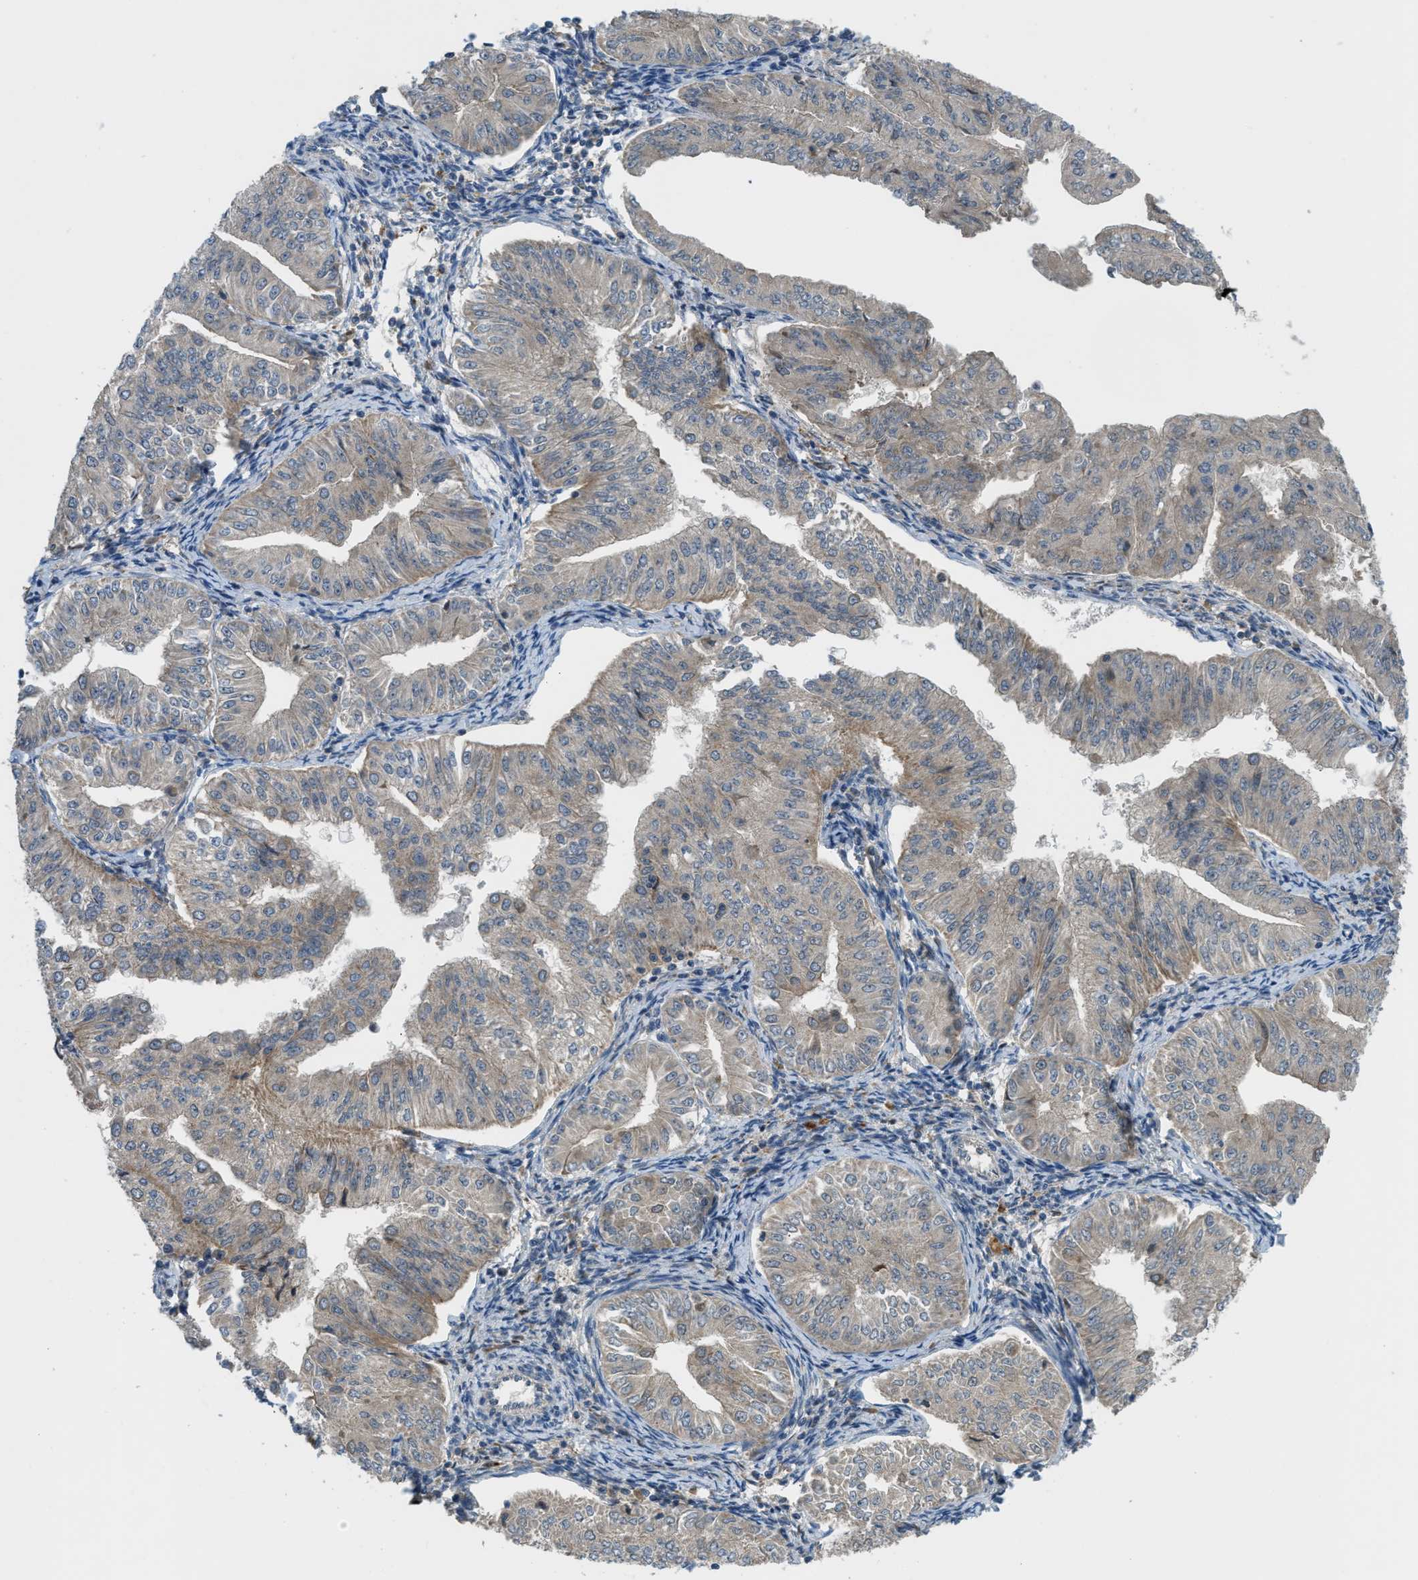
{"staining": {"intensity": "weak", "quantity": "<25%", "location": "cytoplasmic/membranous"}, "tissue": "endometrial cancer", "cell_type": "Tumor cells", "image_type": "cancer", "snomed": [{"axis": "morphology", "description": "Normal tissue, NOS"}, {"axis": "morphology", "description": "Adenocarcinoma, NOS"}, {"axis": "topography", "description": "Endometrium"}], "caption": "DAB (3,3'-diaminobenzidine) immunohistochemical staining of endometrial cancer (adenocarcinoma) demonstrates no significant staining in tumor cells. Nuclei are stained in blue.", "gene": "ZNF71", "patient": {"sex": "female", "age": 53}}